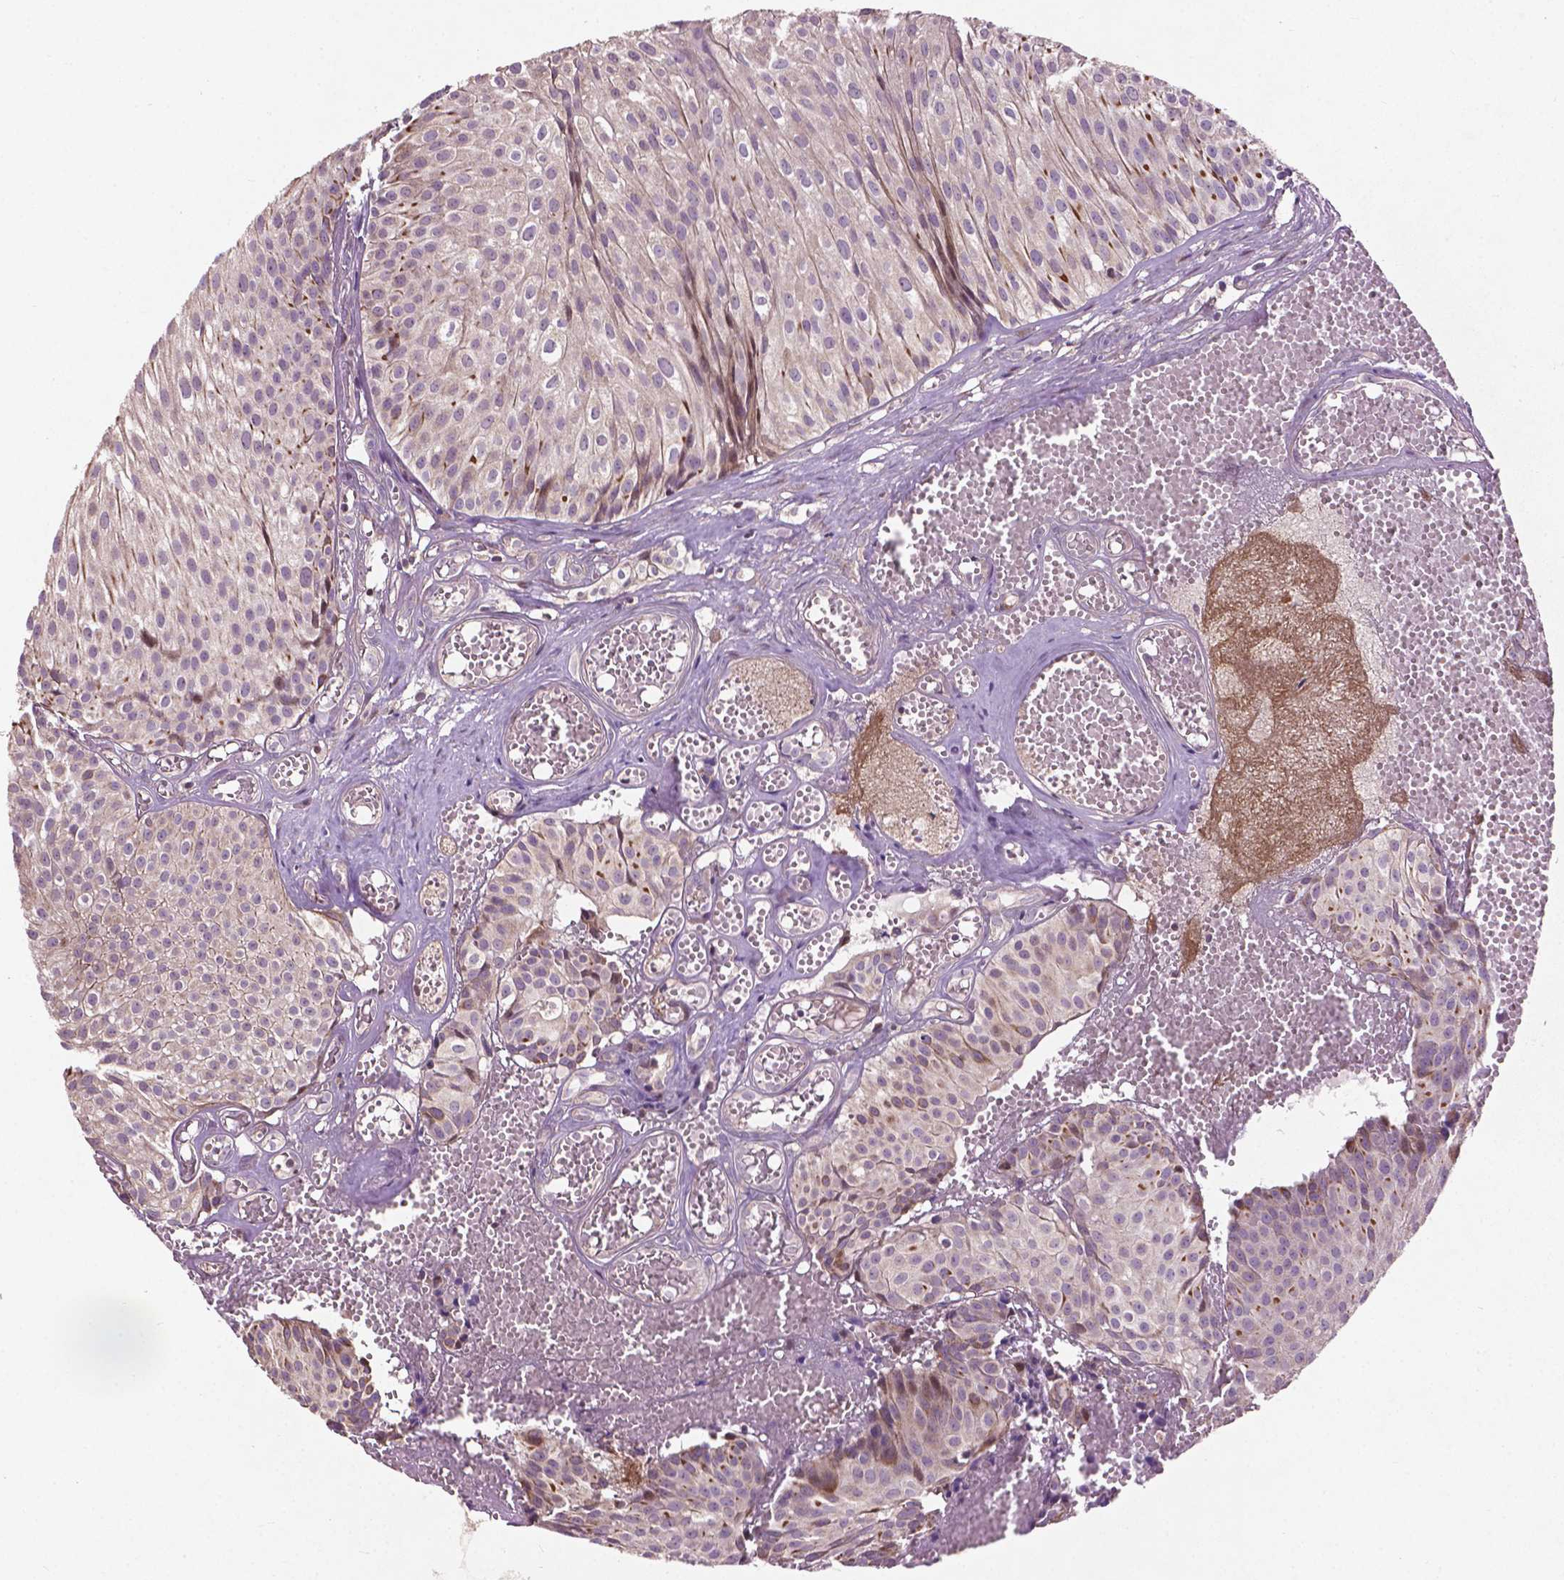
{"staining": {"intensity": "moderate", "quantity": "<25%", "location": "cytoplasmic/membranous"}, "tissue": "urothelial cancer", "cell_type": "Tumor cells", "image_type": "cancer", "snomed": [{"axis": "morphology", "description": "Urothelial carcinoma, Low grade"}, {"axis": "topography", "description": "Urinary bladder"}], "caption": "Protein expression analysis of human urothelial cancer reveals moderate cytoplasmic/membranous expression in approximately <25% of tumor cells.", "gene": "B3GALNT2", "patient": {"sex": "male", "age": 63}}